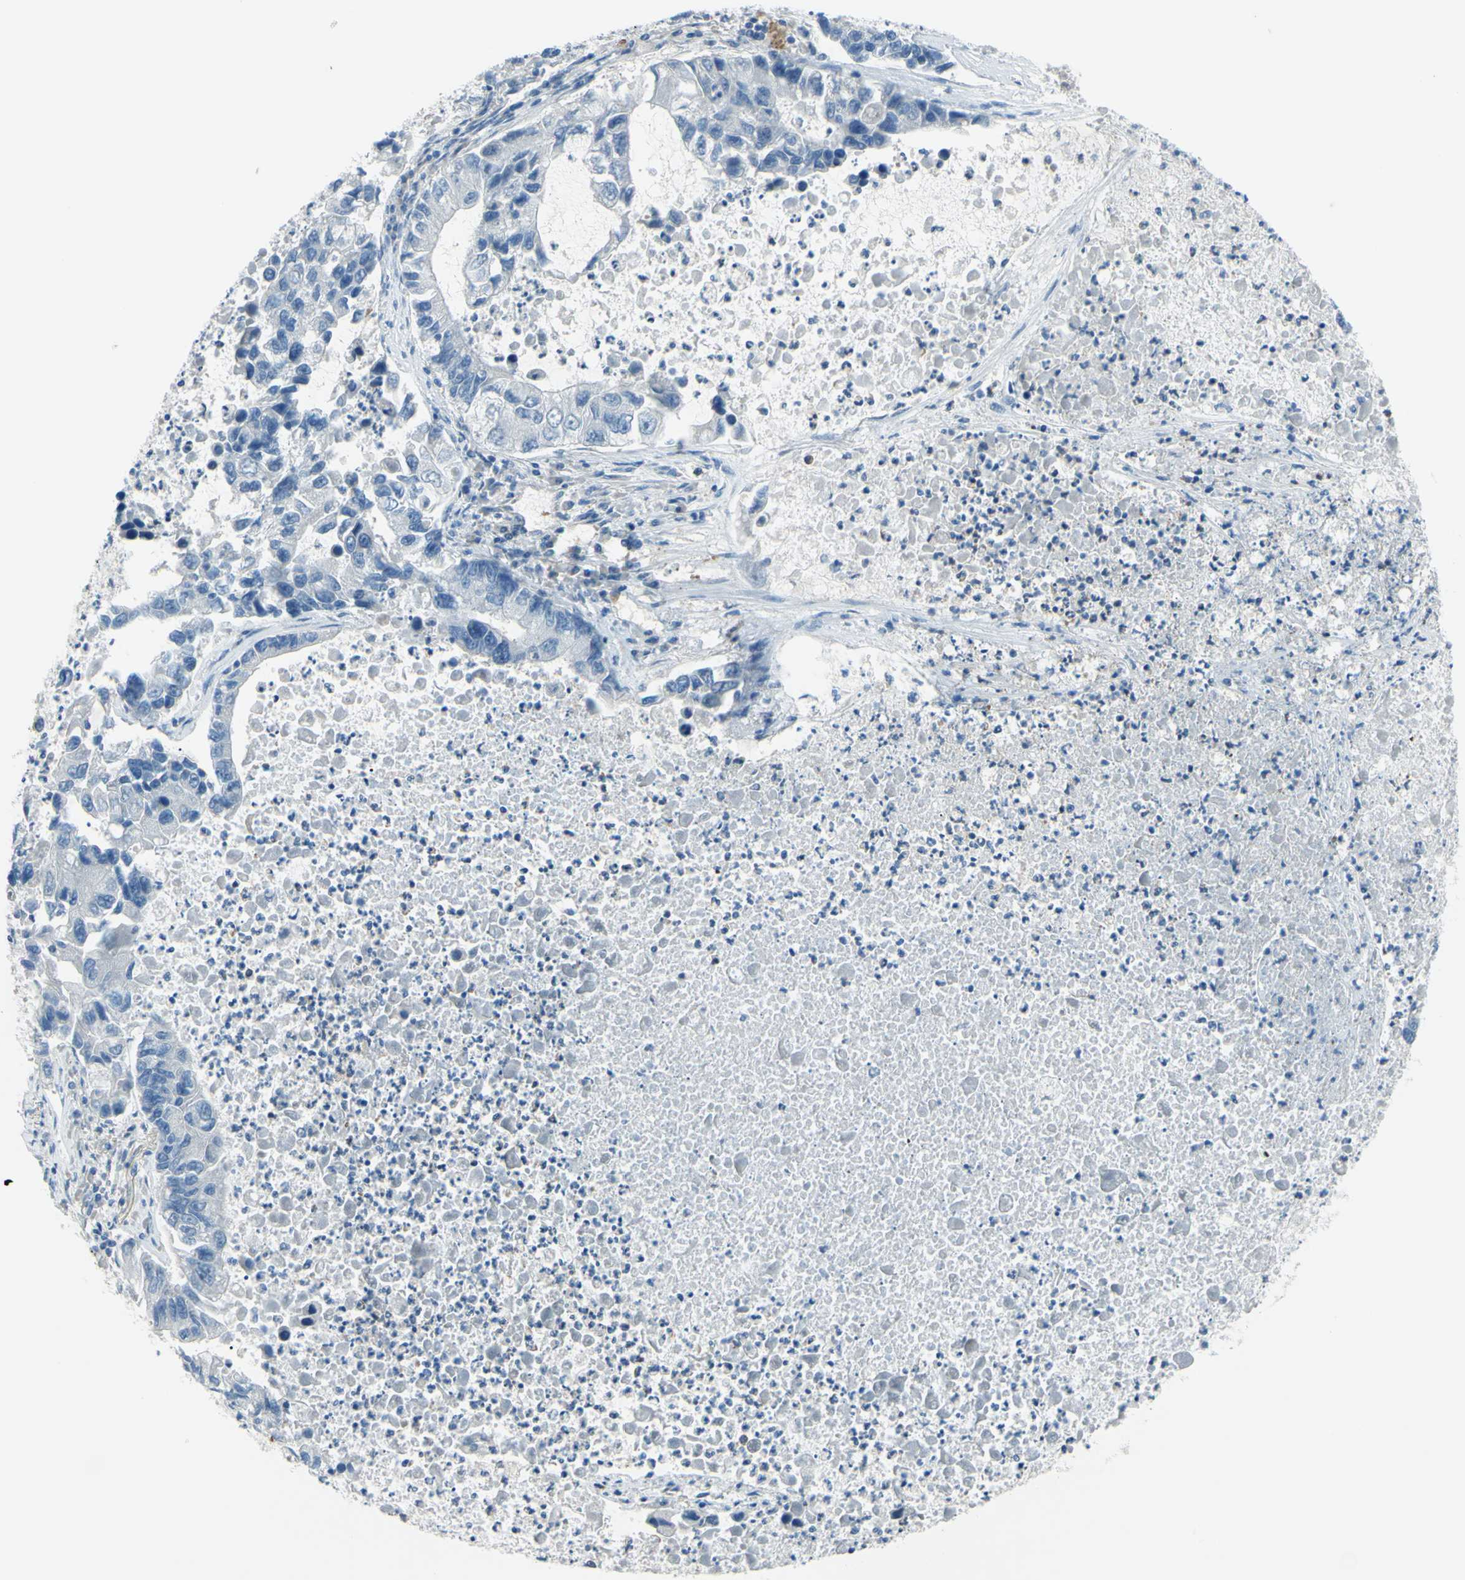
{"staining": {"intensity": "negative", "quantity": "none", "location": "none"}, "tissue": "lung cancer", "cell_type": "Tumor cells", "image_type": "cancer", "snomed": [{"axis": "morphology", "description": "Adenocarcinoma, NOS"}, {"axis": "topography", "description": "Lung"}], "caption": "Lung cancer was stained to show a protein in brown. There is no significant expression in tumor cells.", "gene": "PAK2", "patient": {"sex": "female", "age": 51}}